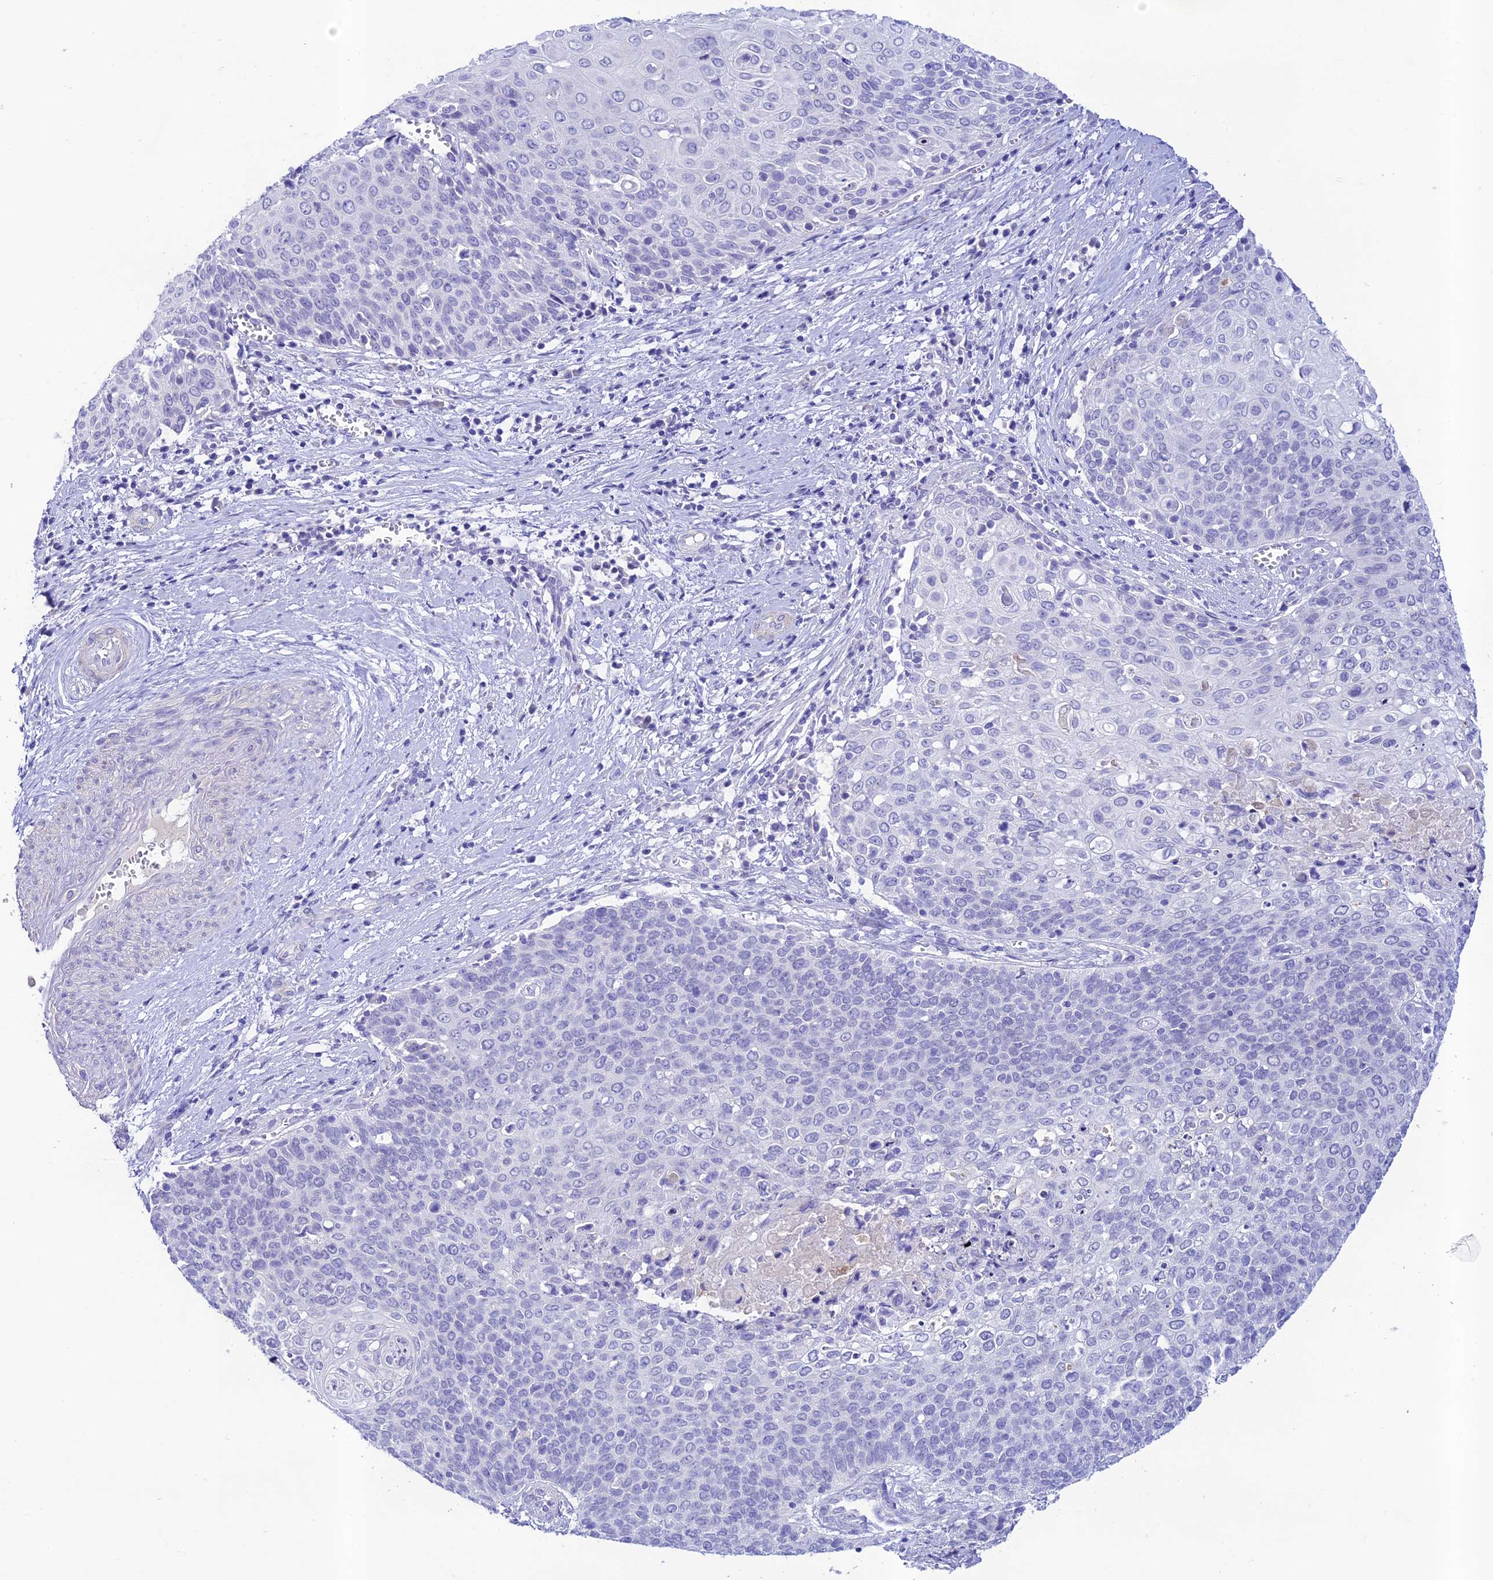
{"staining": {"intensity": "negative", "quantity": "none", "location": "none"}, "tissue": "cervical cancer", "cell_type": "Tumor cells", "image_type": "cancer", "snomed": [{"axis": "morphology", "description": "Squamous cell carcinoma, NOS"}, {"axis": "topography", "description": "Cervix"}], "caption": "Tumor cells show no significant expression in squamous cell carcinoma (cervical).", "gene": "NLRP6", "patient": {"sex": "female", "age": 39}}